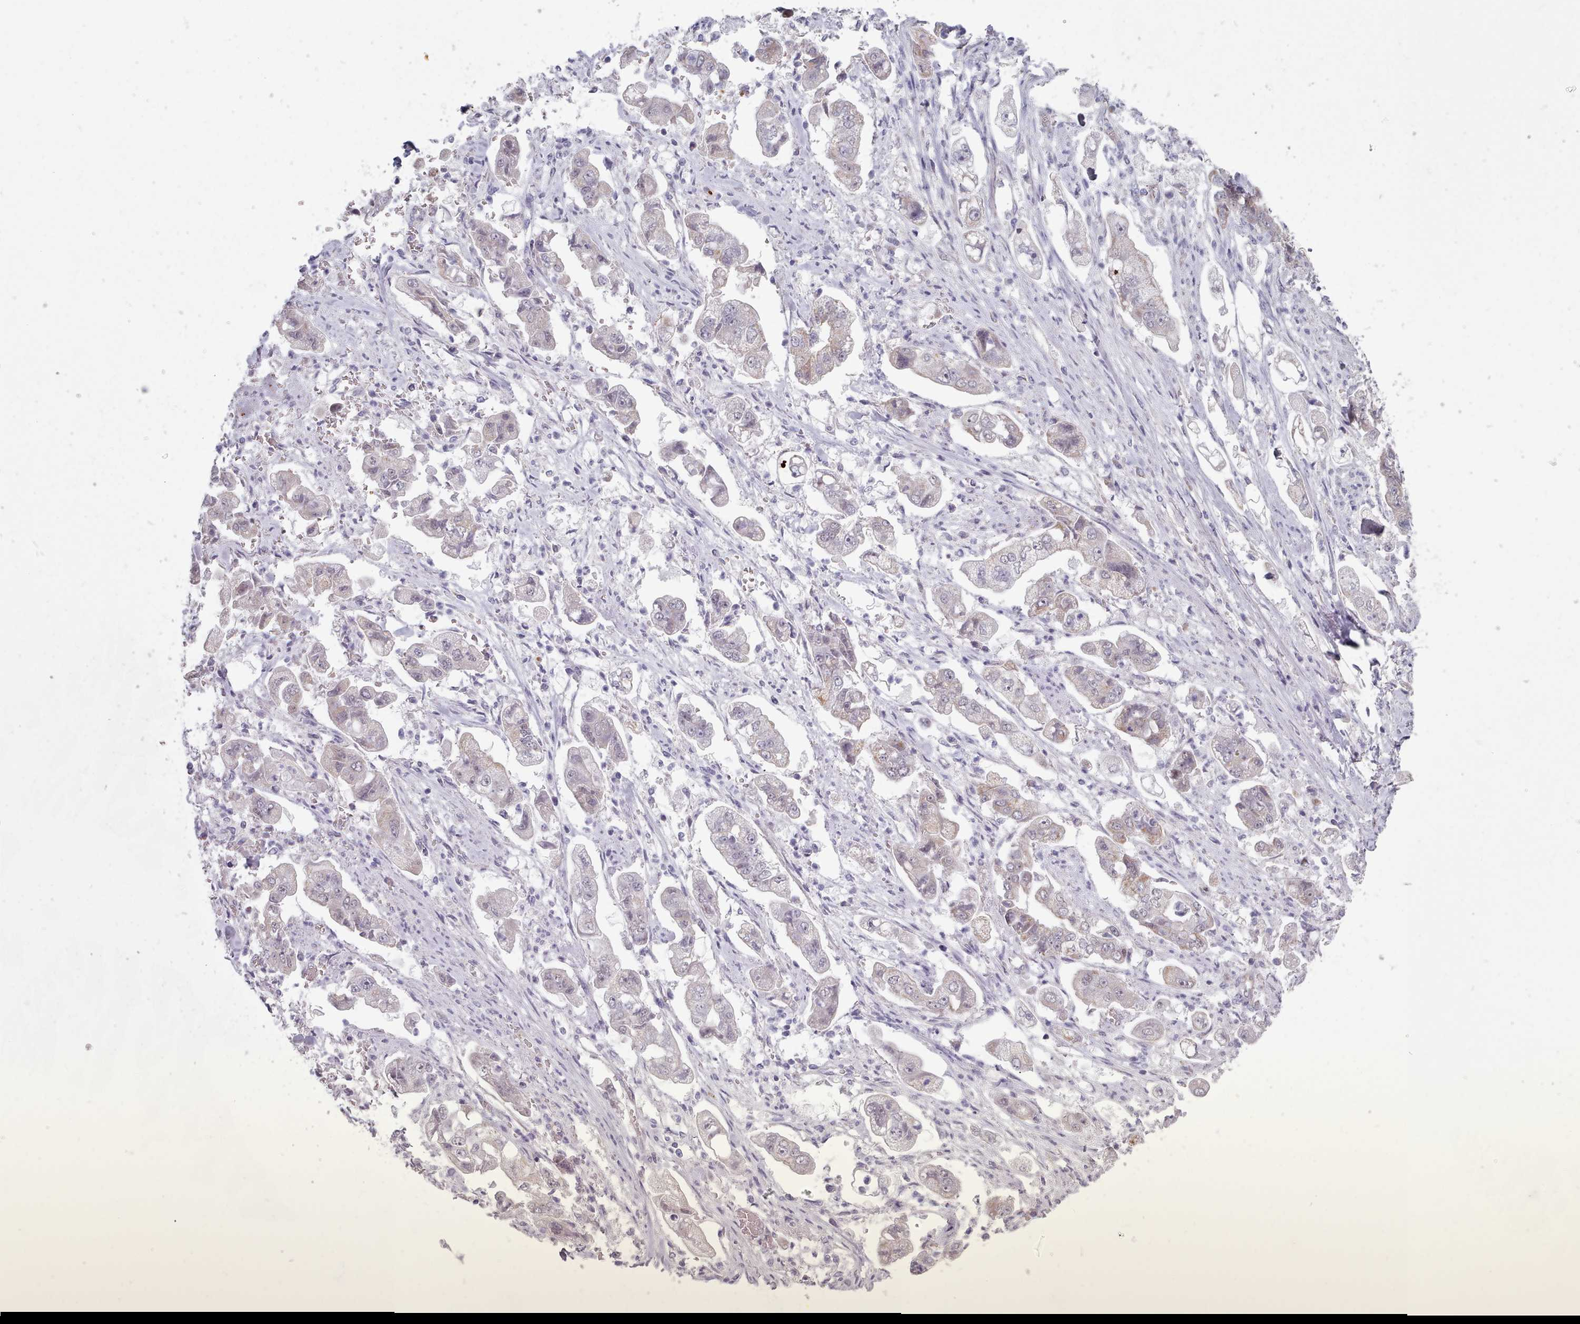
{"staining": {"intensity": "weak", "quantity": "<25%", "location": "cytoplasmic/membranous,nuclear"}, "tissue": "stomach cancer", "cell_type": "Tumor cells", "image_type": "cancer", "snomed": [{"axis": "morphology", "description": "Adenocarcinoma, NOS"}, {"axis": "topography", "description": "Stomach"}], "caption": "Photomicrograph shows no significant protein positivity in tumor cells of stomach adenocarcinoma.", "gene": "TRARG1", "patient": {"sex": "male", "age": 62}}